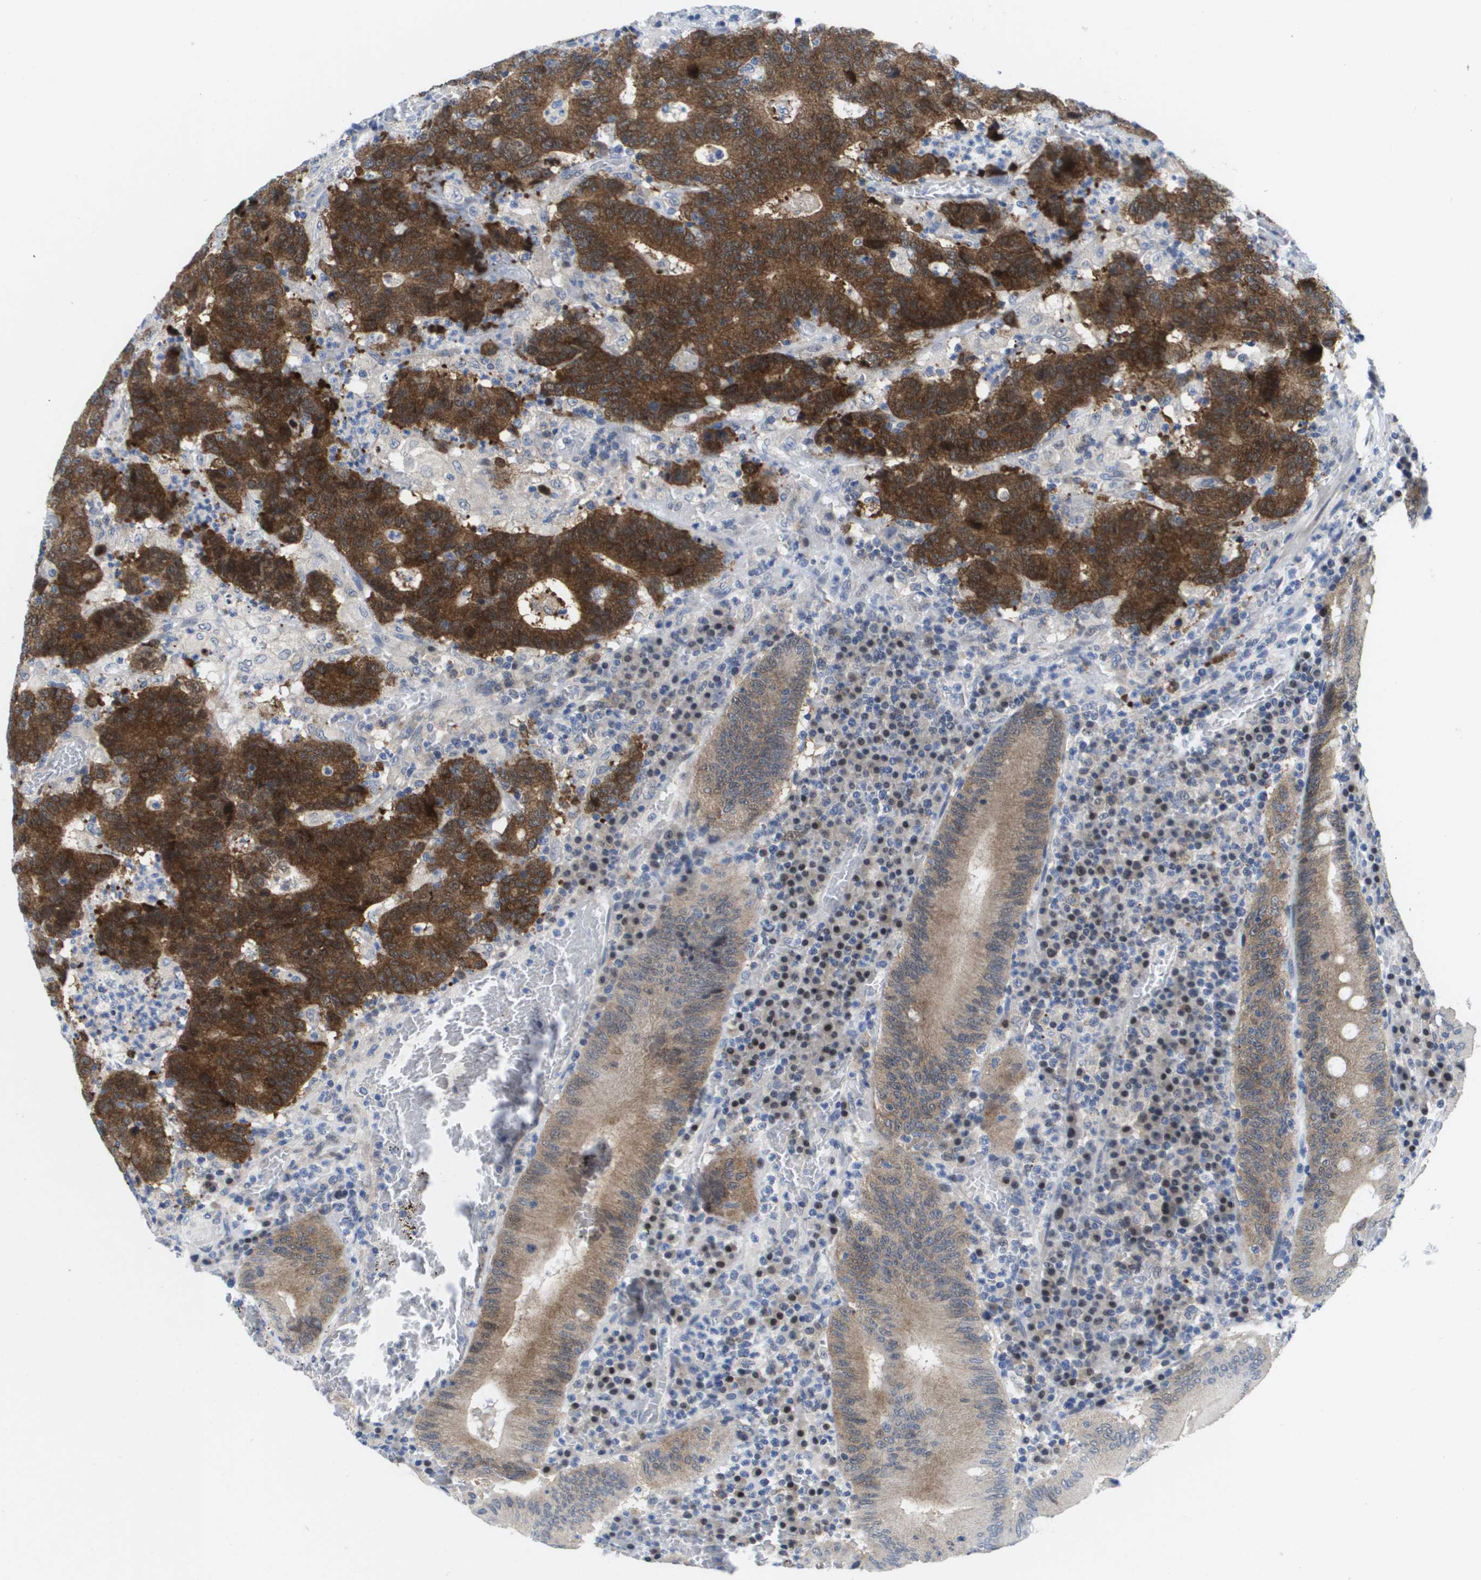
{"staining": {"intensity": "strong", "quantity": ">75%", "location": "cytoplasmic/membranous"}, "tissue": "colorectal cancer", "cell_type": "Tumor cells", "image_type": "cancer", "snomed": [{"axis": "morphology", "description": "Normal tissue, NOS"}, {"axis": "morphology", "description": "Adenocarcinoma, NOS"}, {"axis": "topography", "description": "Colon"}], "caption": "Immunohistochemistry (IHC) (DAB (3,3'-diaminobenzidine)) staining of human colorectal cancer (adenocarcinoma) exhibits strong cytoplasmic/membranous protein expression in approximately >75% of tumor cells.", "gene": "FKBP4", "patient": {"sex": "female", "age": 75}}